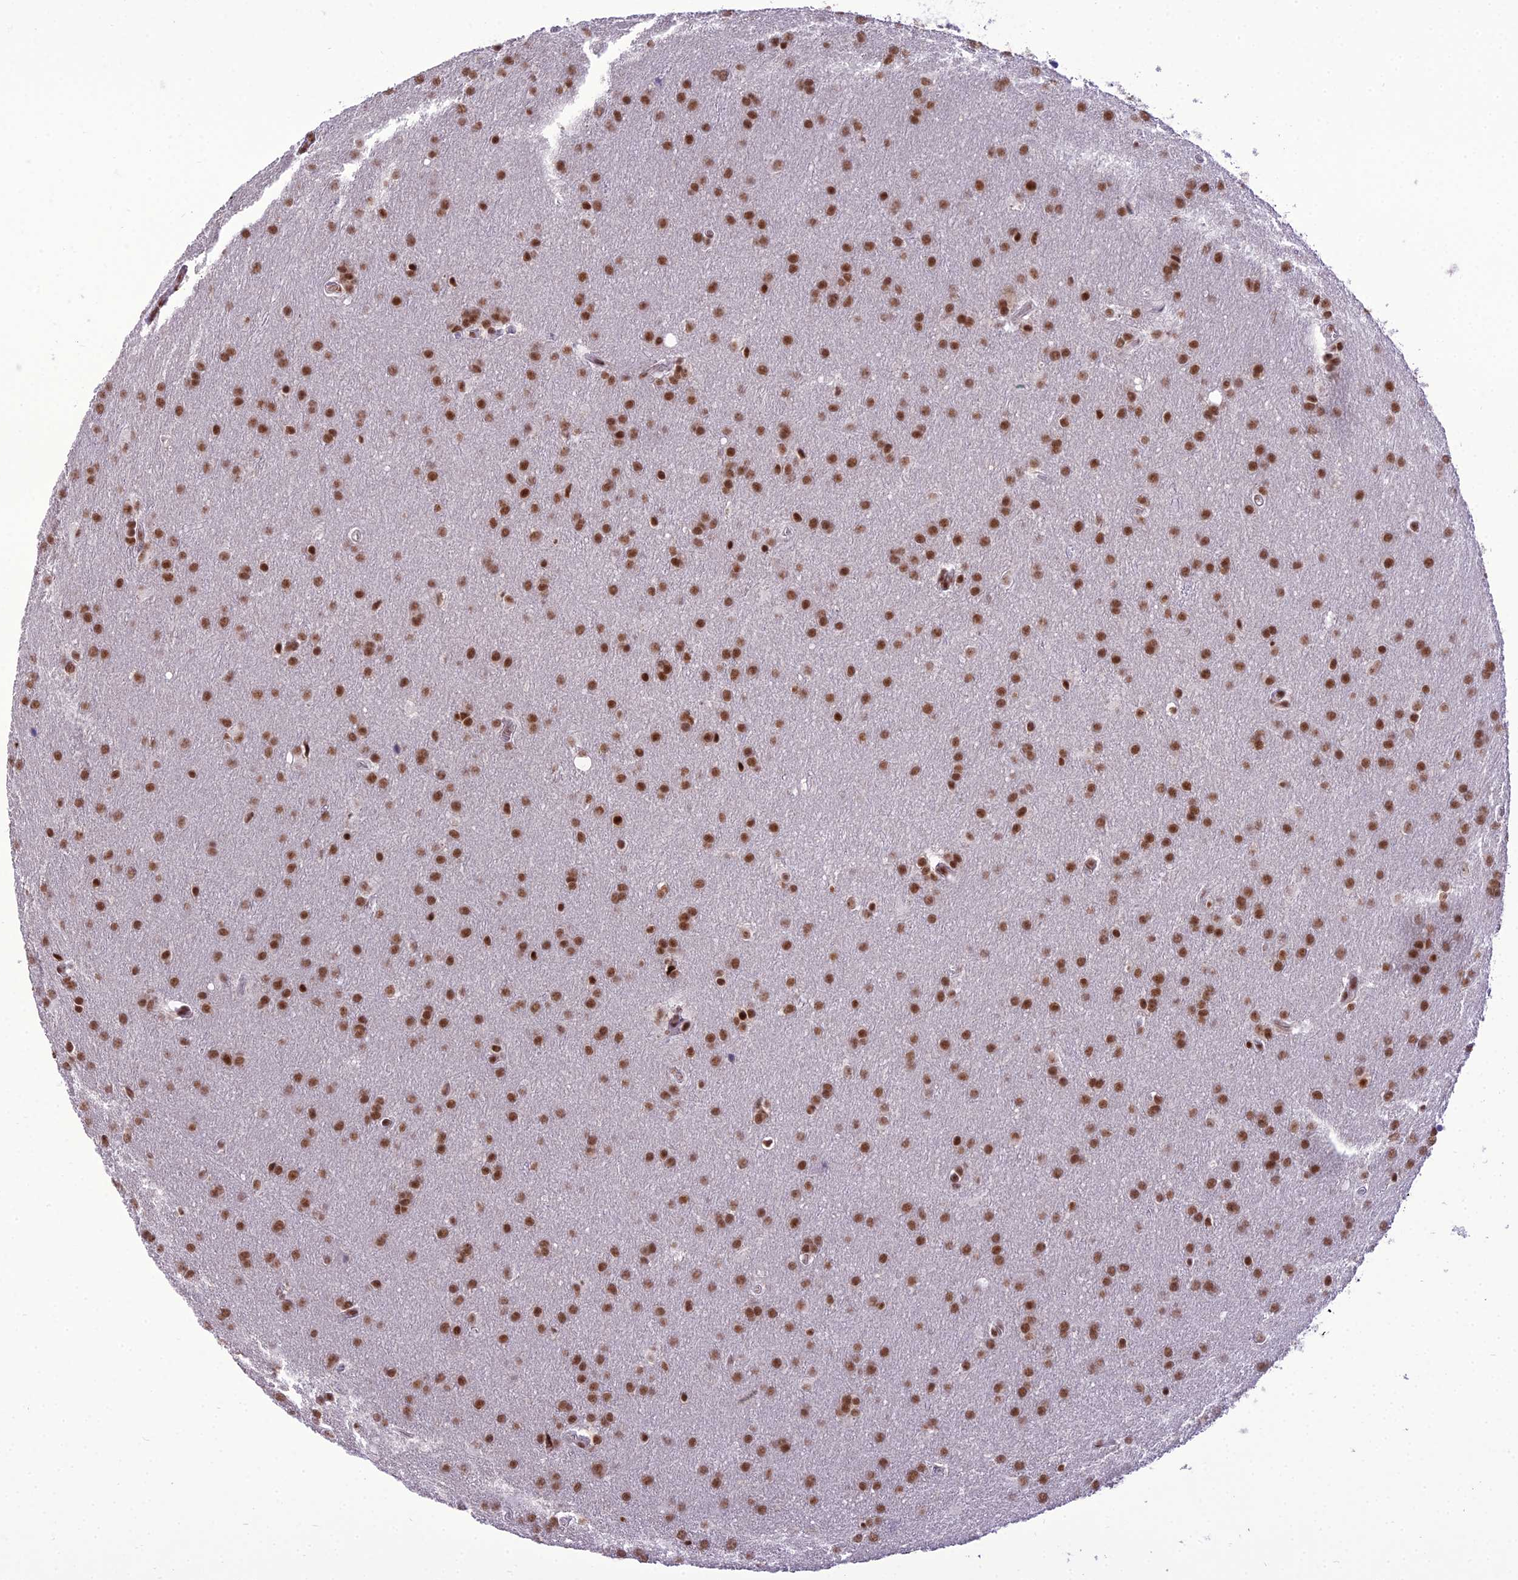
{"staining": {"intensity": "moderate", "quantity": ">75%", "location": "nuclear"}, "tissue": "glioma", "cell_type": "Tumor cells", "image_type": "cancer", "snomed": [{"axis": "morphology", "description": "Glioma, malignant, Low grade"}, {"axis": "topography", "description": "Brain"}], "caption": "A high-resolution histopathology image shows IHC staining of glioma, which reveals moderate nuclear positivity in about >75% of tumor cells.", "gene": "SH3RF3", "patient": {"sex": "female", "age": 32}}